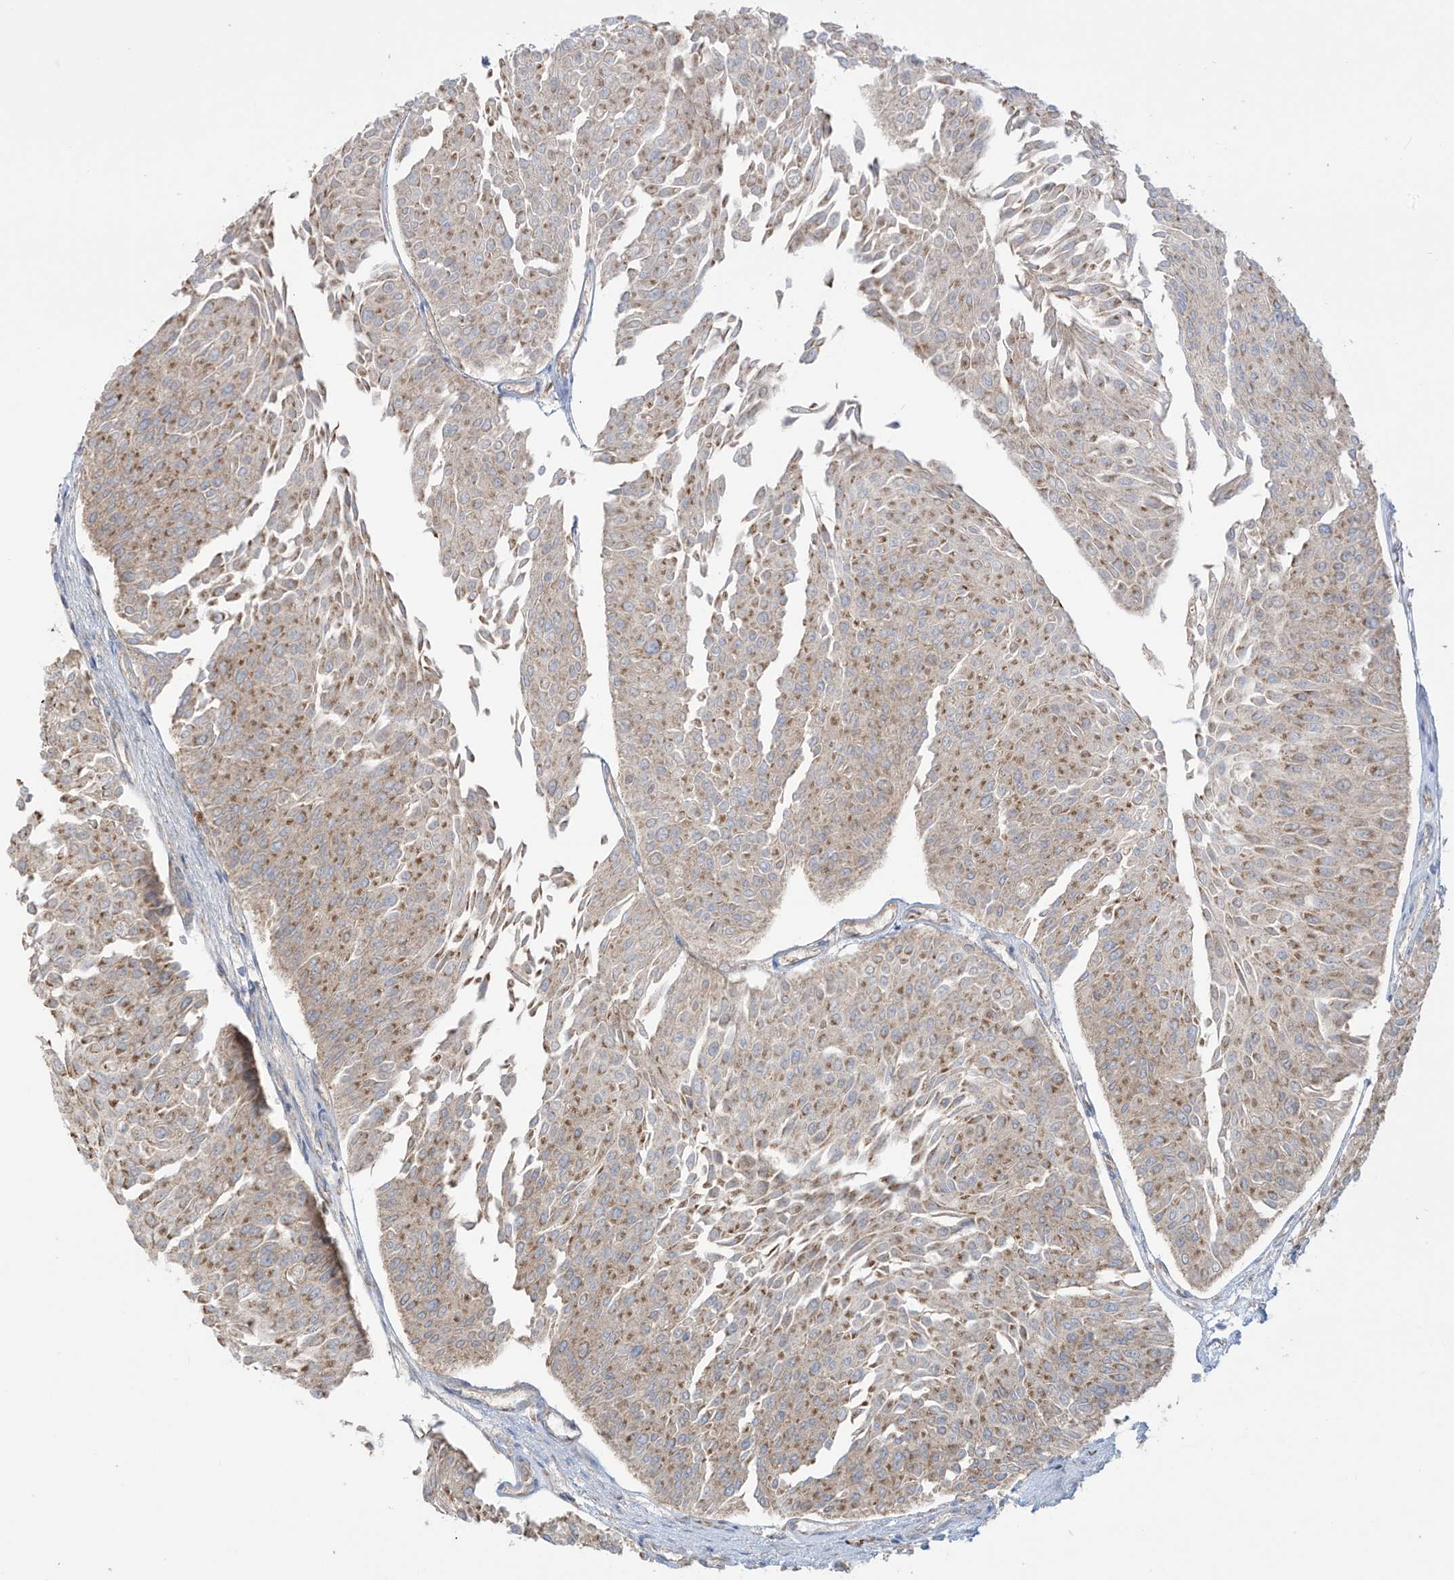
{"staining": {"intensity": "weak", "quantity": "<25%", "location": "cytoplasmic/membranous"}, "tissue": "urothelial cancer", "cell_type": "Tumor cells", "image_type": "cancer", "snomed": [{"axis": "morphology", "description": "Urothelial carcinoma, Low grade"}, {"axis": "topography", "description": "Urinary bladder"}], "caption": "Immunohistochemistry (IHC) histopathology image of neoplastic tissue: human urothelial cancer stained with DAB (3,3'-diaminobenzidine) reveals no significant protein expression in tumor cells. Nuclei are stained in blue.", "gene": "KIAA1522", "patient": {"sex": "male", "age": 67}}